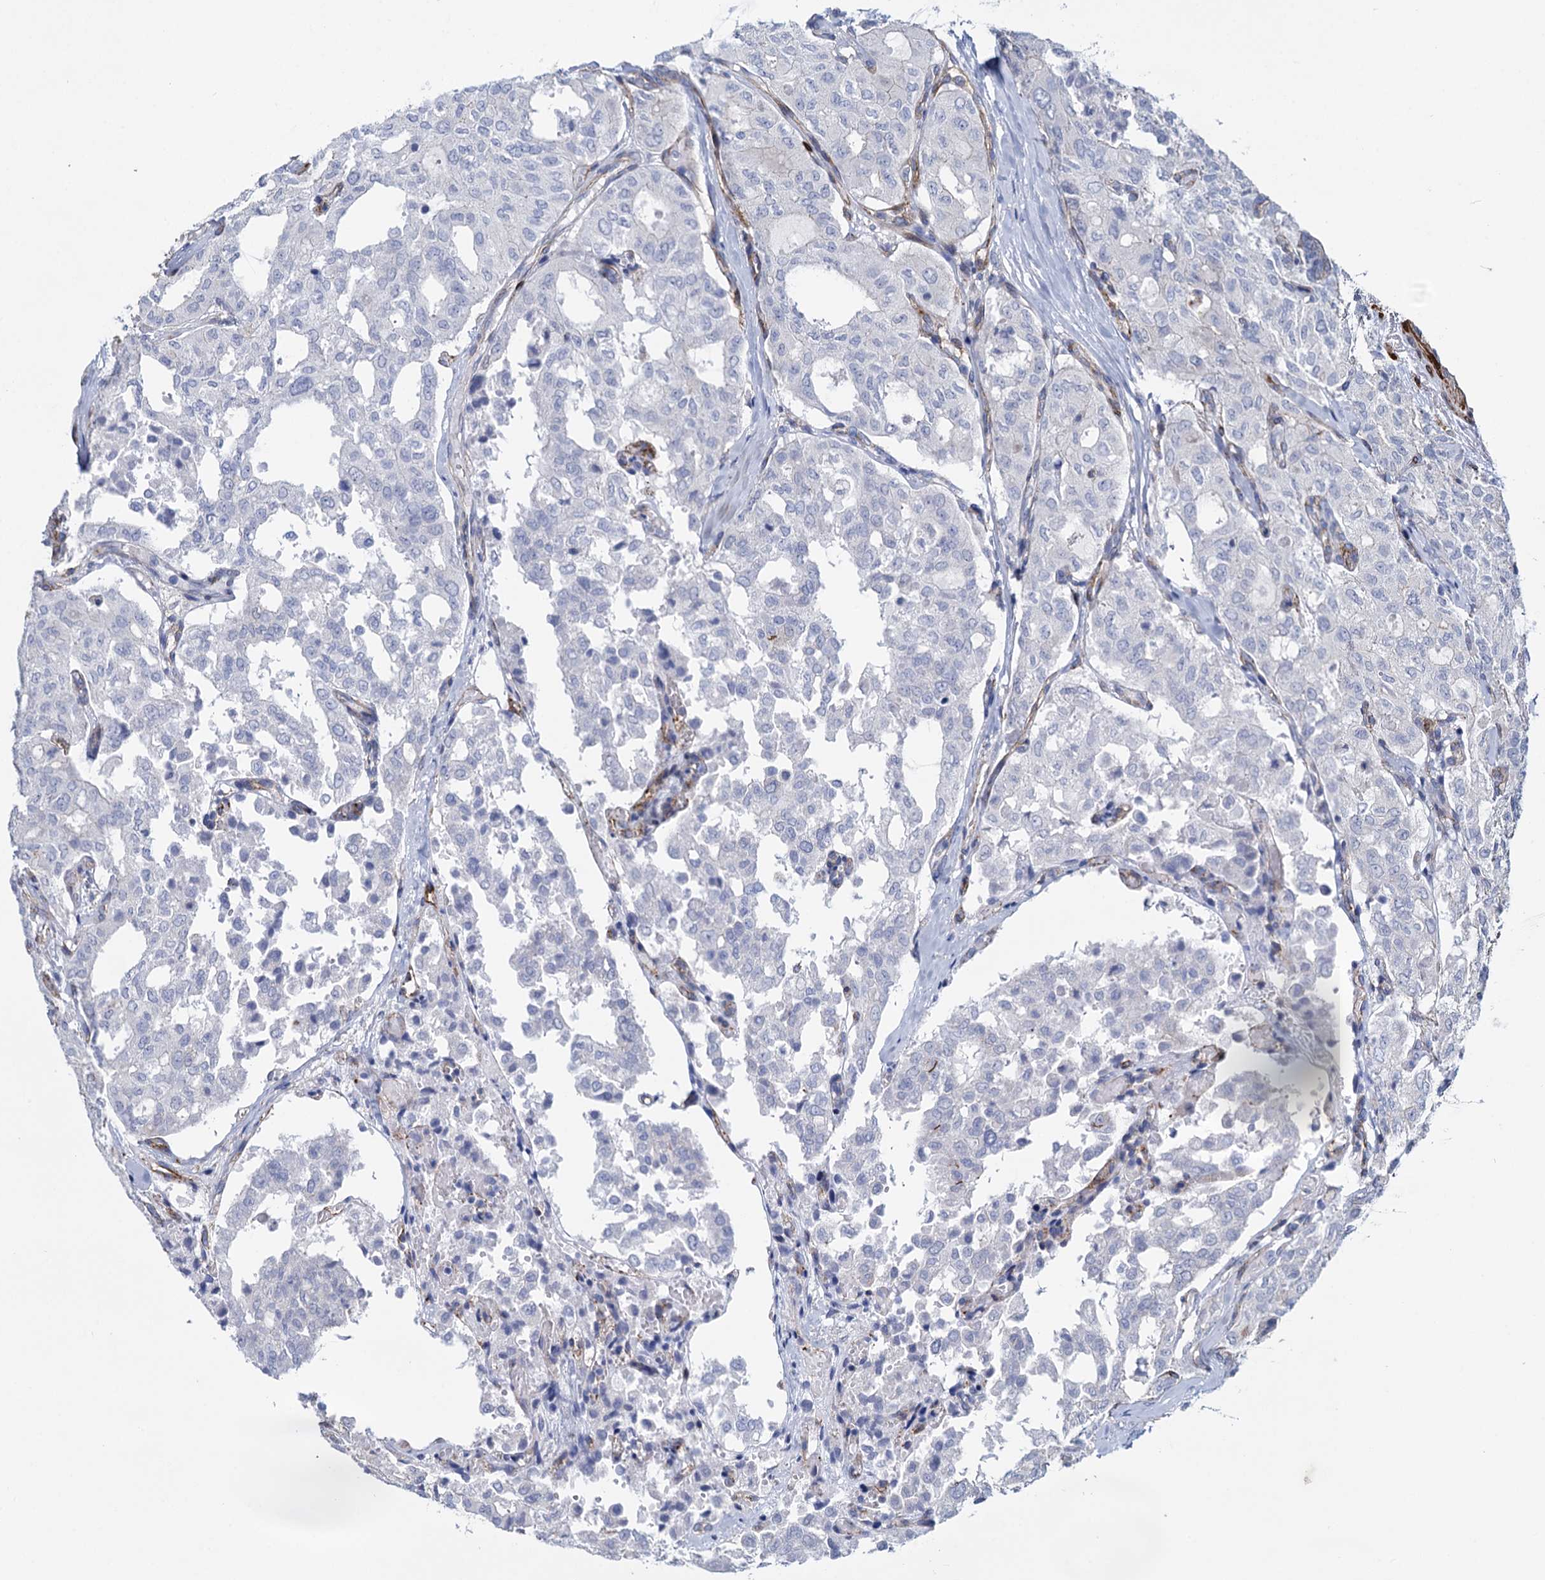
{"staining": {"intensity": "negative", "quantity": "none", "location": "none"}, "tissue": "thyroid cancer", "cell_type": "Tumor cells", "image_type": "cancer", "snomed": [{"axis": "morphology", "description": "Follicular adenoma carcinoma, NOS"}, {"axis": "topography", "description": "Thyroid gland"}], "caption": "Image shows no significant protein positivity in tumor cells of thyroid follicular adenoma carcinoma.", "gene": "SNCG", "patient": {"sex": "male", "age": 75}}